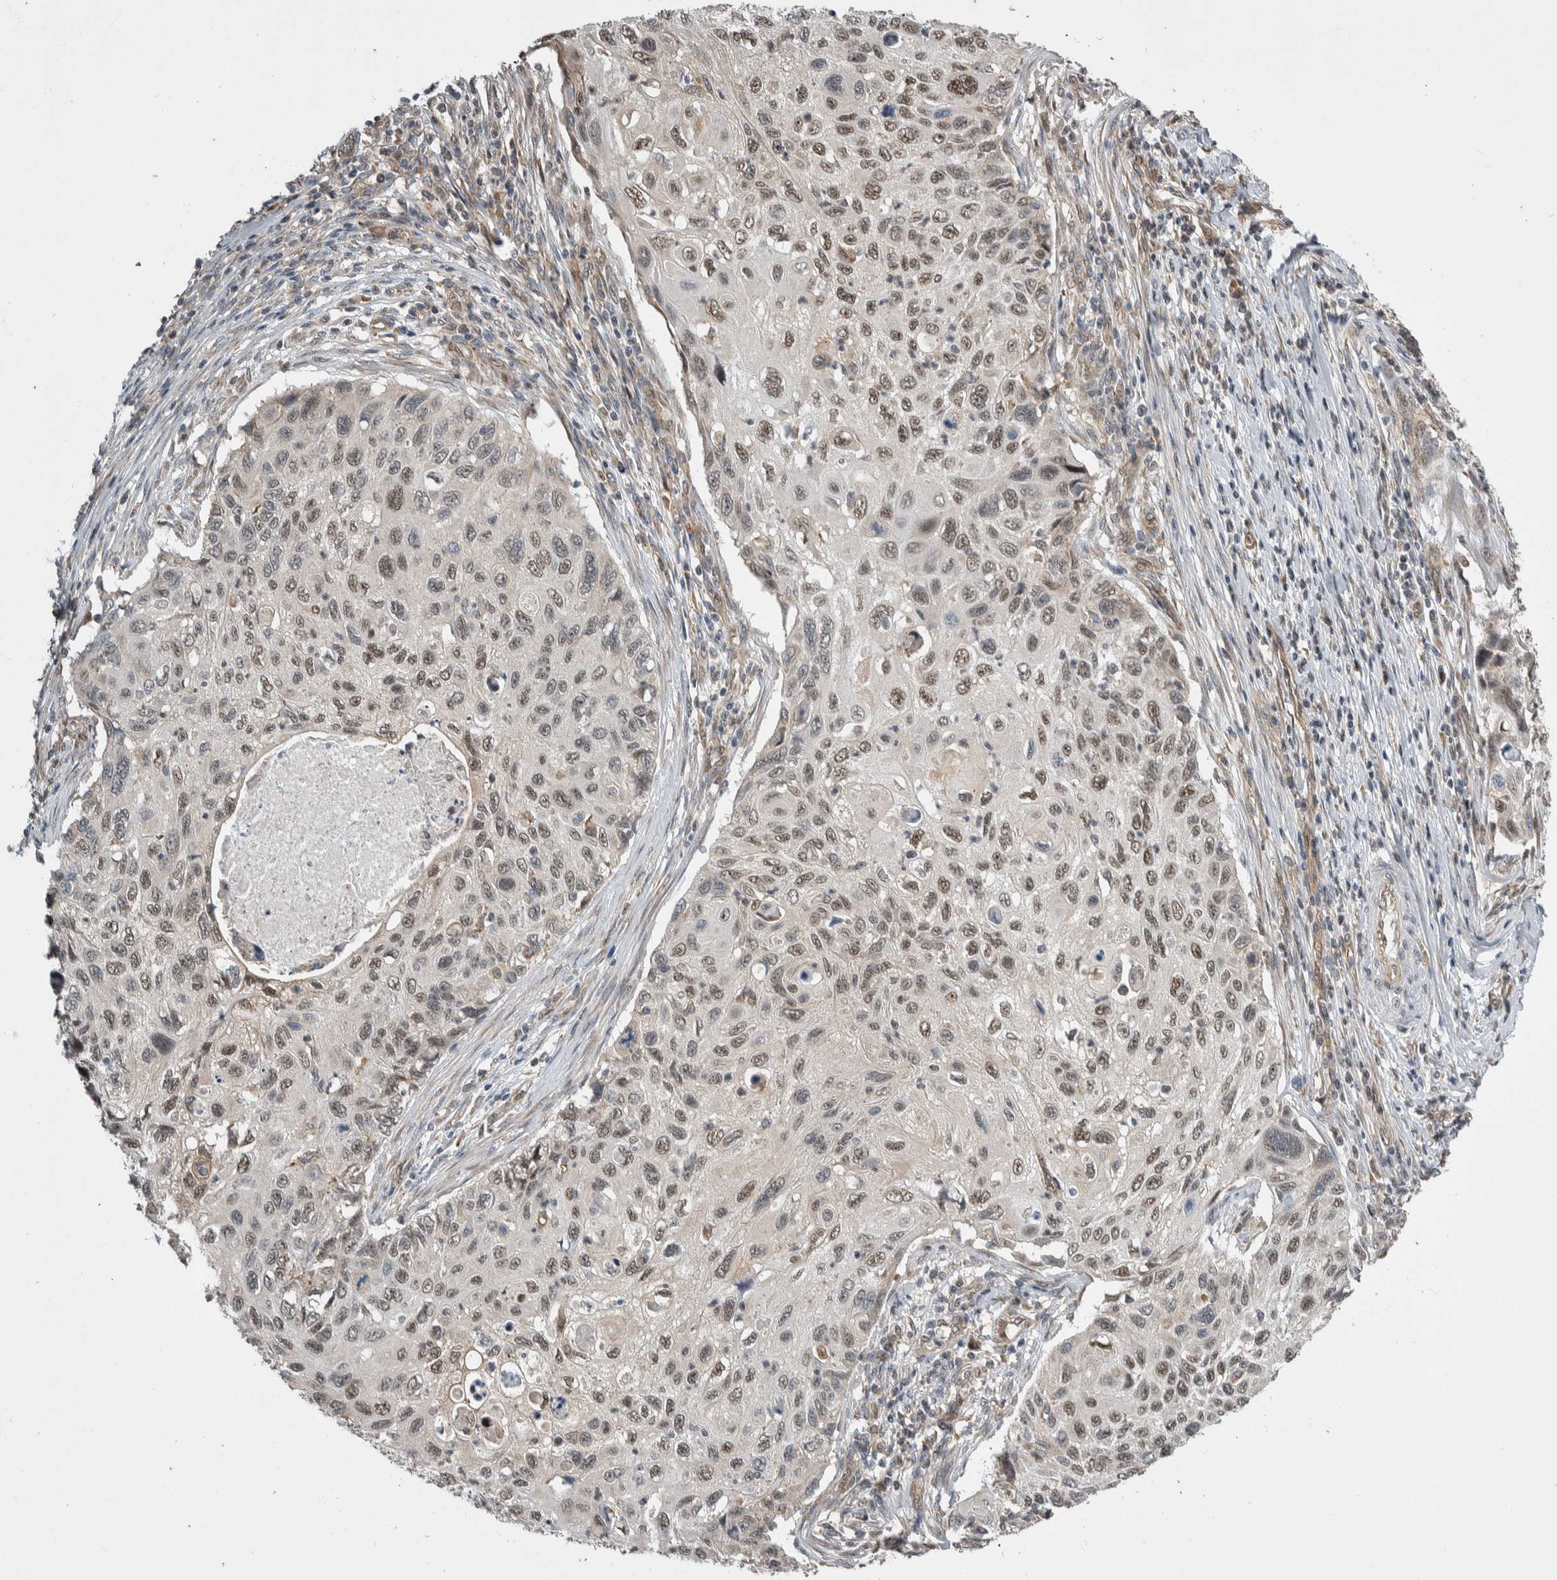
{"staining": {"intensity": "weak", "quantity": ">75%", "location": "nuclear"}, "tissue": "cervical cancer", "cell_type": "Tumor cells", "image_type": "cancer", "snomed": [{"axis": "morphology", "description": "Squamous cell carcinoma, NOS"}, {"axis": "topography", "description": "Cervix"}], "caption": "Immunohistochemistry (DAB) staining of cervical squamous cell carcinoma shows weak nuclear protein expression in about >75% of tumor cells. (DAB IHC, brown staining for protein, blue staining for nuclei).", "gene": "PRDM4", "patient": {"sex": "female", "age": 70}}